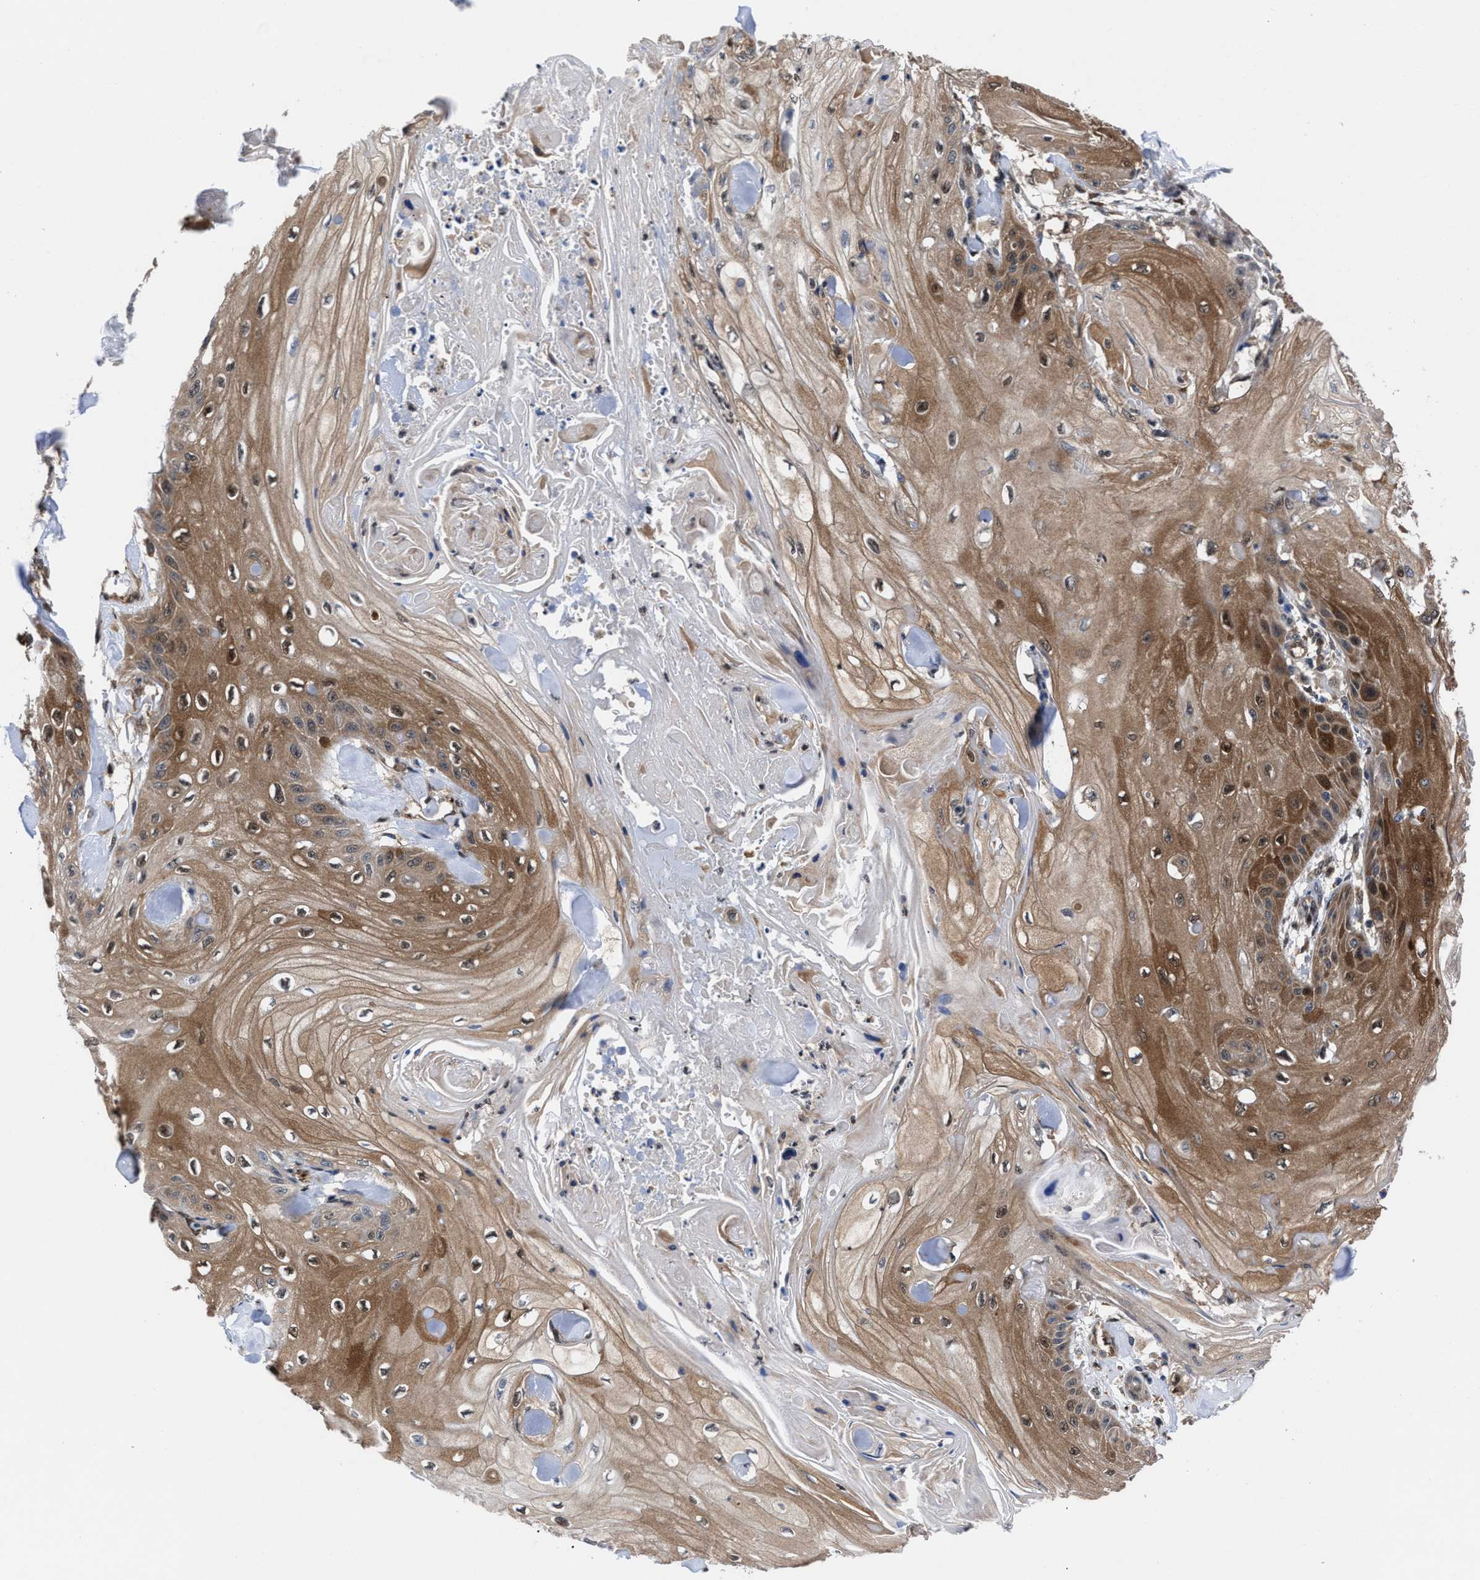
{"staining": {"intensity": "moderate", "quantity": ">75%", "location": "cytoplasmic/membranous"}, "tissue": "skin cancer", "cell_type": "Tumor cells", "image_type": "cancer", "snomed": [{"axis": "morphology", "description": "Squamous cell carcinoma, NOS"}, {"axis": "topography", "description": "Skin"}], "caption": "This micrograph shows squamous cell carcinoma (skin) stained with immunohistochemistry to label a protein in brown. The cytoplasmic/membranous of tumor cells show moderate positivity for the protein. Nuclei are counter-stained blue.", "gene": "ACLY", "patient": {"sex": "male", "age": 74}}